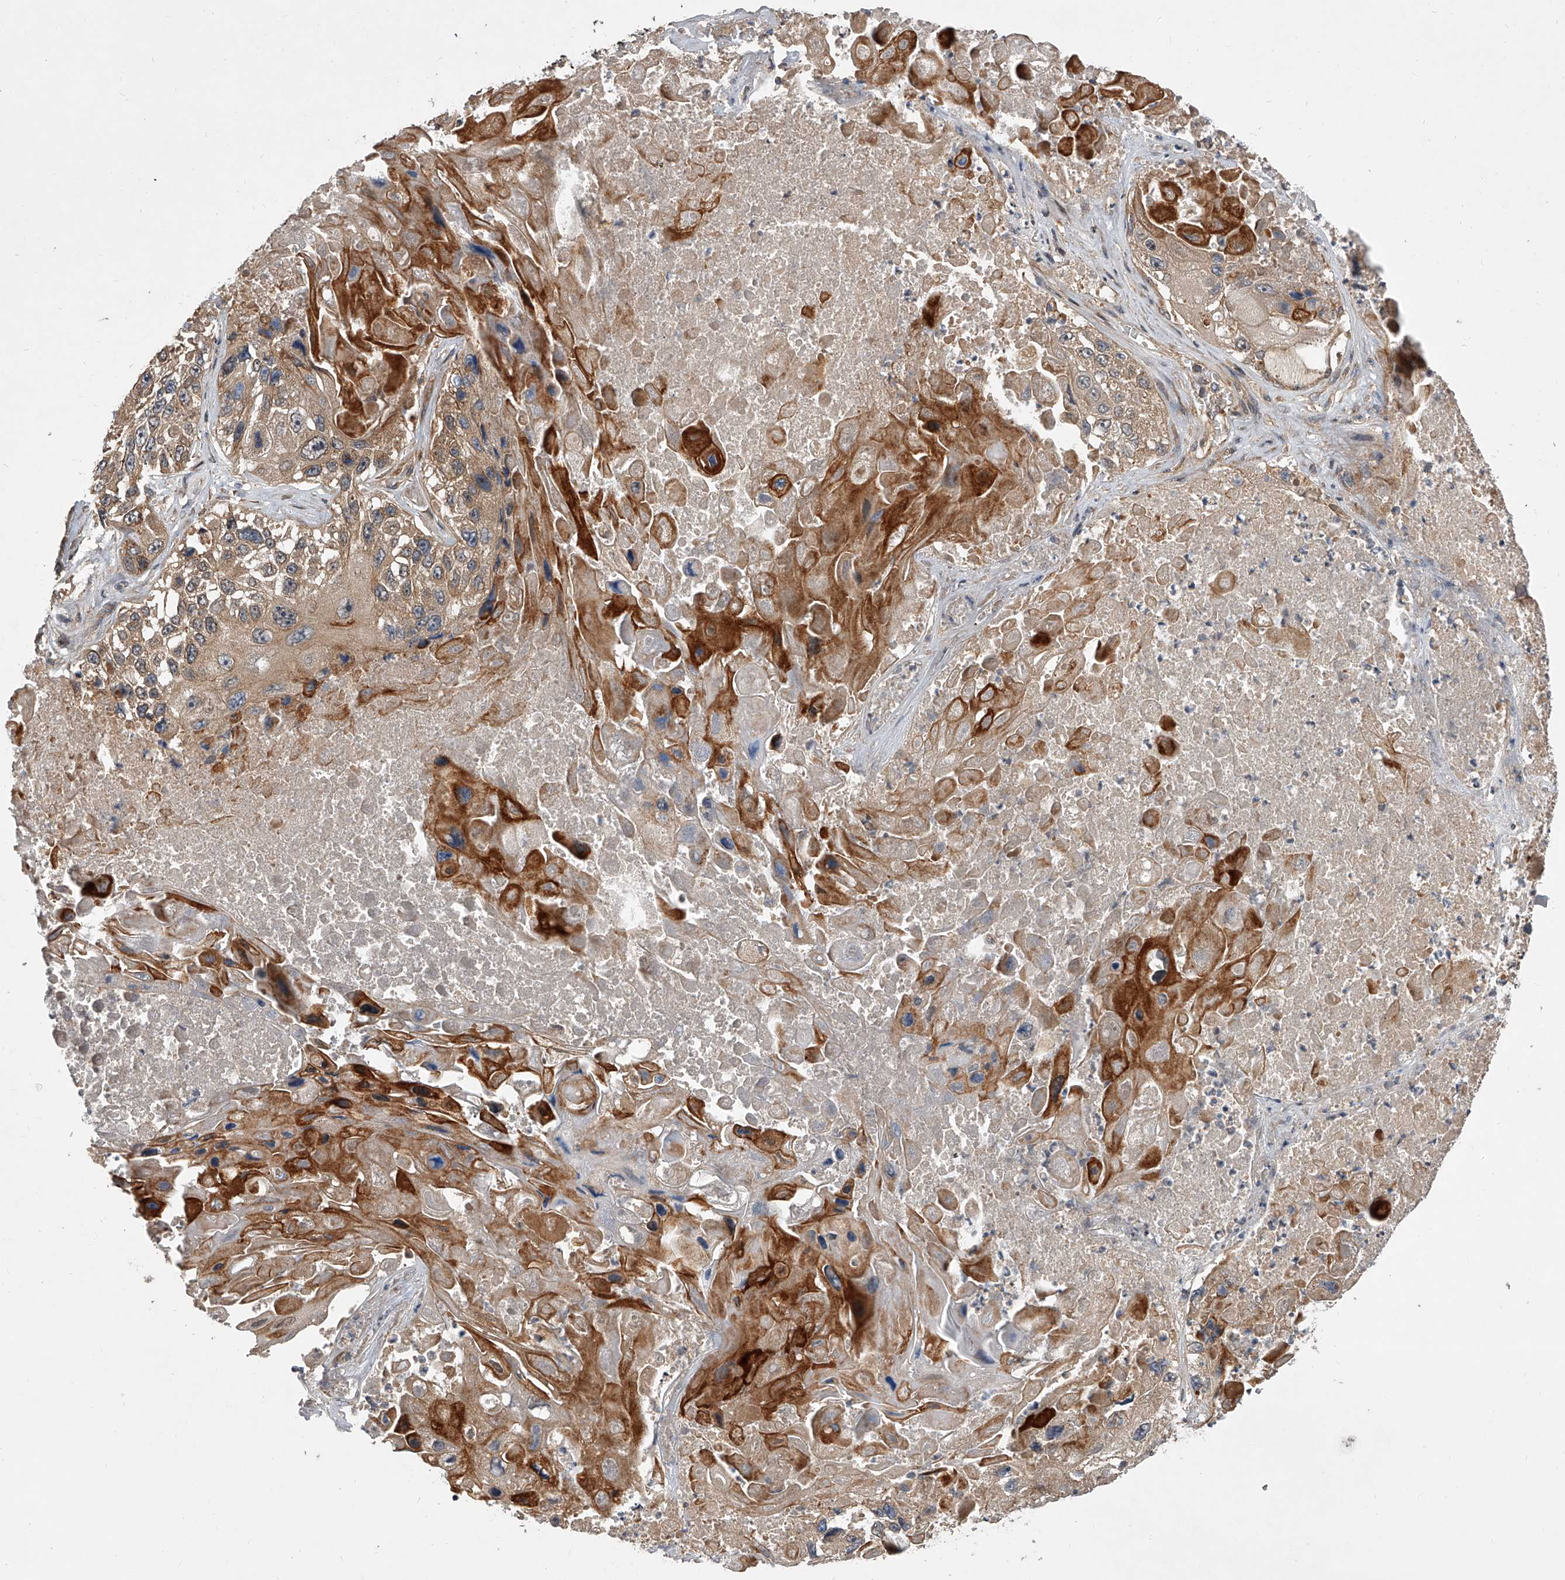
{"staining": {"intensity": "weak", "quantity": "25%-75%", "location": "cytoplasmic/membranous"}, "tissue": "lung cancer", "cell_type": "Tumor cells", "image_type": "cancer", "snomed": [{"axis": "morphology", "description": "Squamous cell carcinoma, NOS"}, {"axis": "topography", "description": "Lung"}], "caption": "An image of human squamous cell carcinoma (lung) stained for a protein exhibits weak cytoplasmic/membranous brown staining in tumor cells.", "gene": "USP47", "patient": {"sex": "male", "age": 61}}